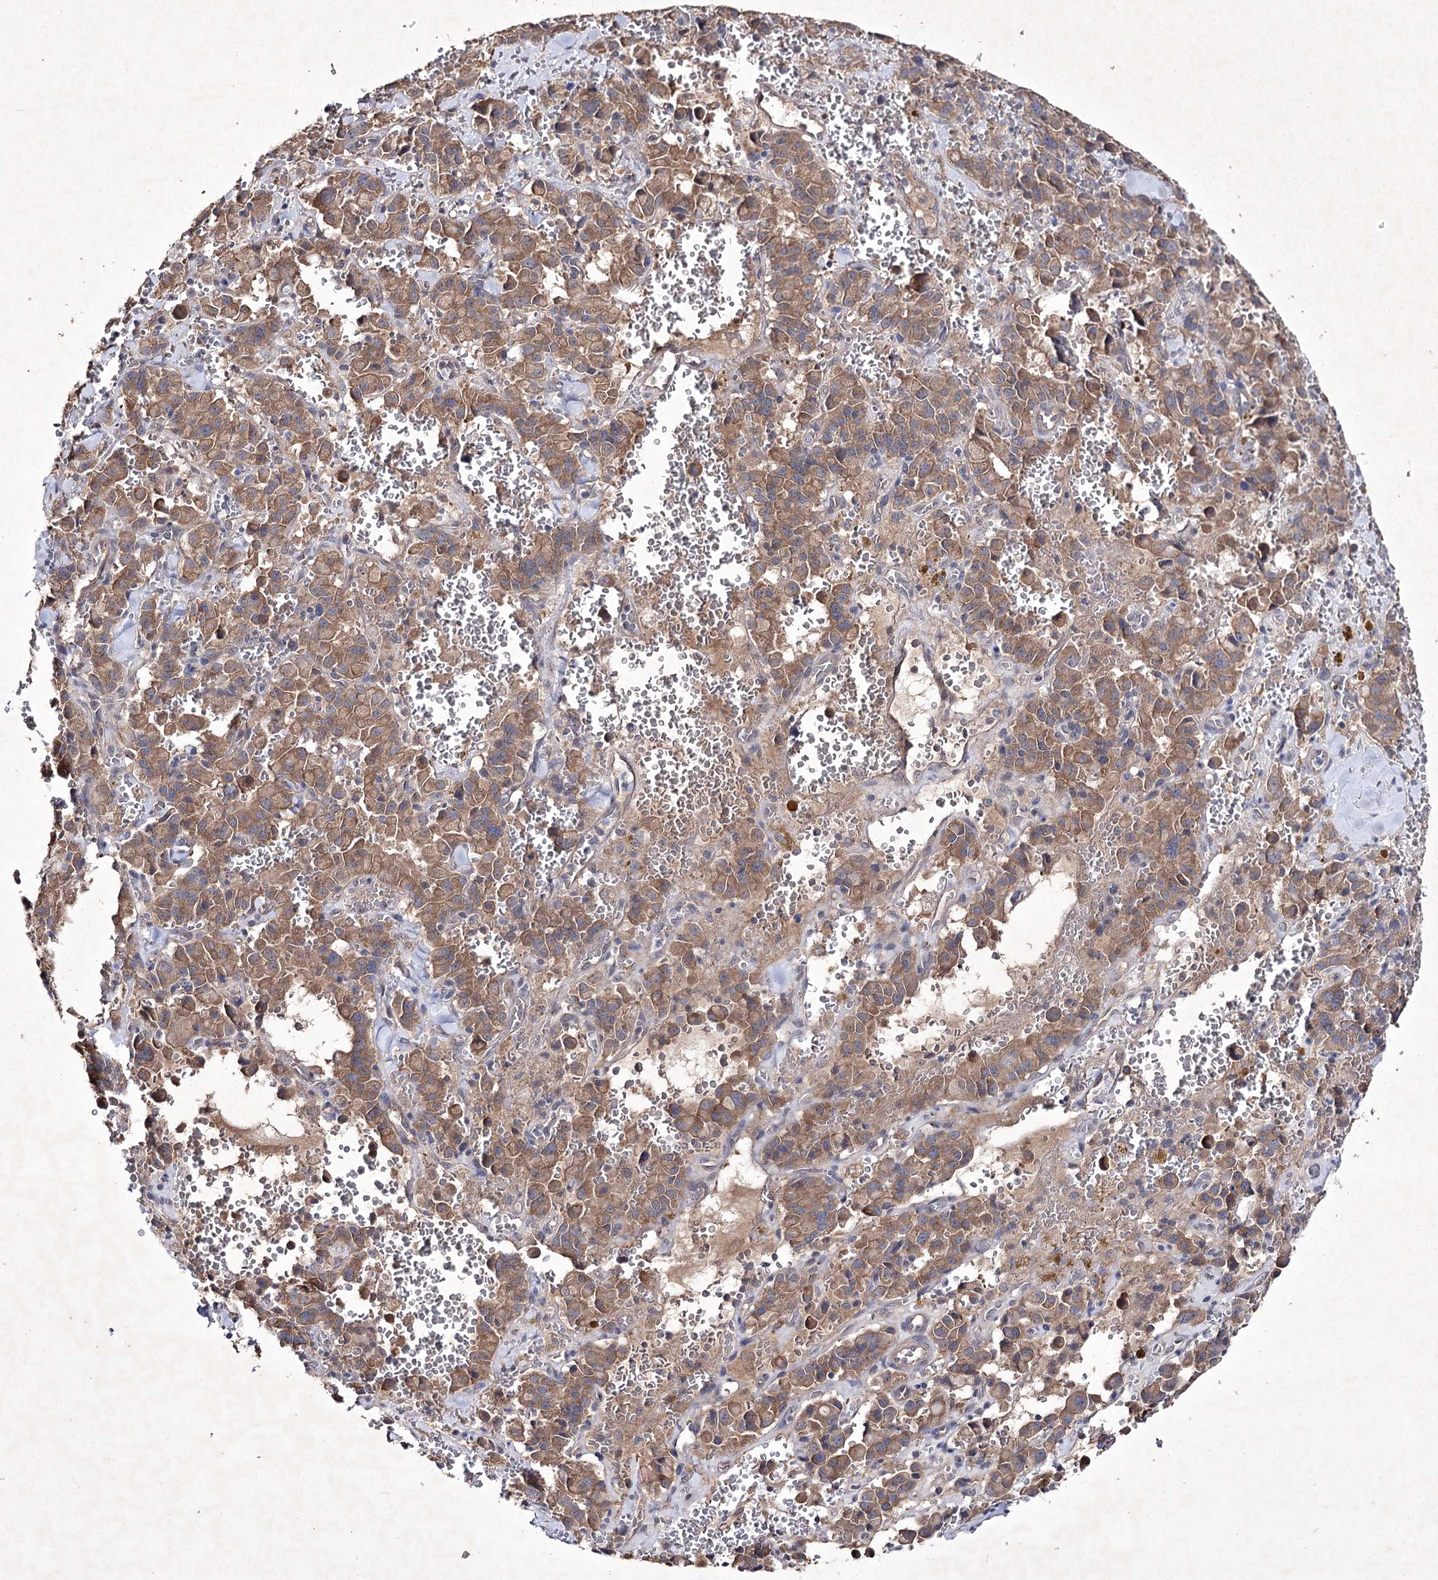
{"staining": {"intensity": "moderate", "quantity": ">75%", "location": "cytoplasmic/membranous"}, "tissue": "pancreatic cancer", "cell_type": "Tumor cells", "image_type": "cancer", "snomed": [{"axis": "morphology", "description": "Adenocarcinoma, NOS"}, {"axis": "topography", "description": "Pancreas"}], "caption": "Protein expression analysis of human adenocarcinoma (pancreatic) reveals moderate cytoplasmic/membranous expression in approximately >75% of tumor cells.", "gene": "SEMA4G", "patient": {"sex": "male", "age": 65}}